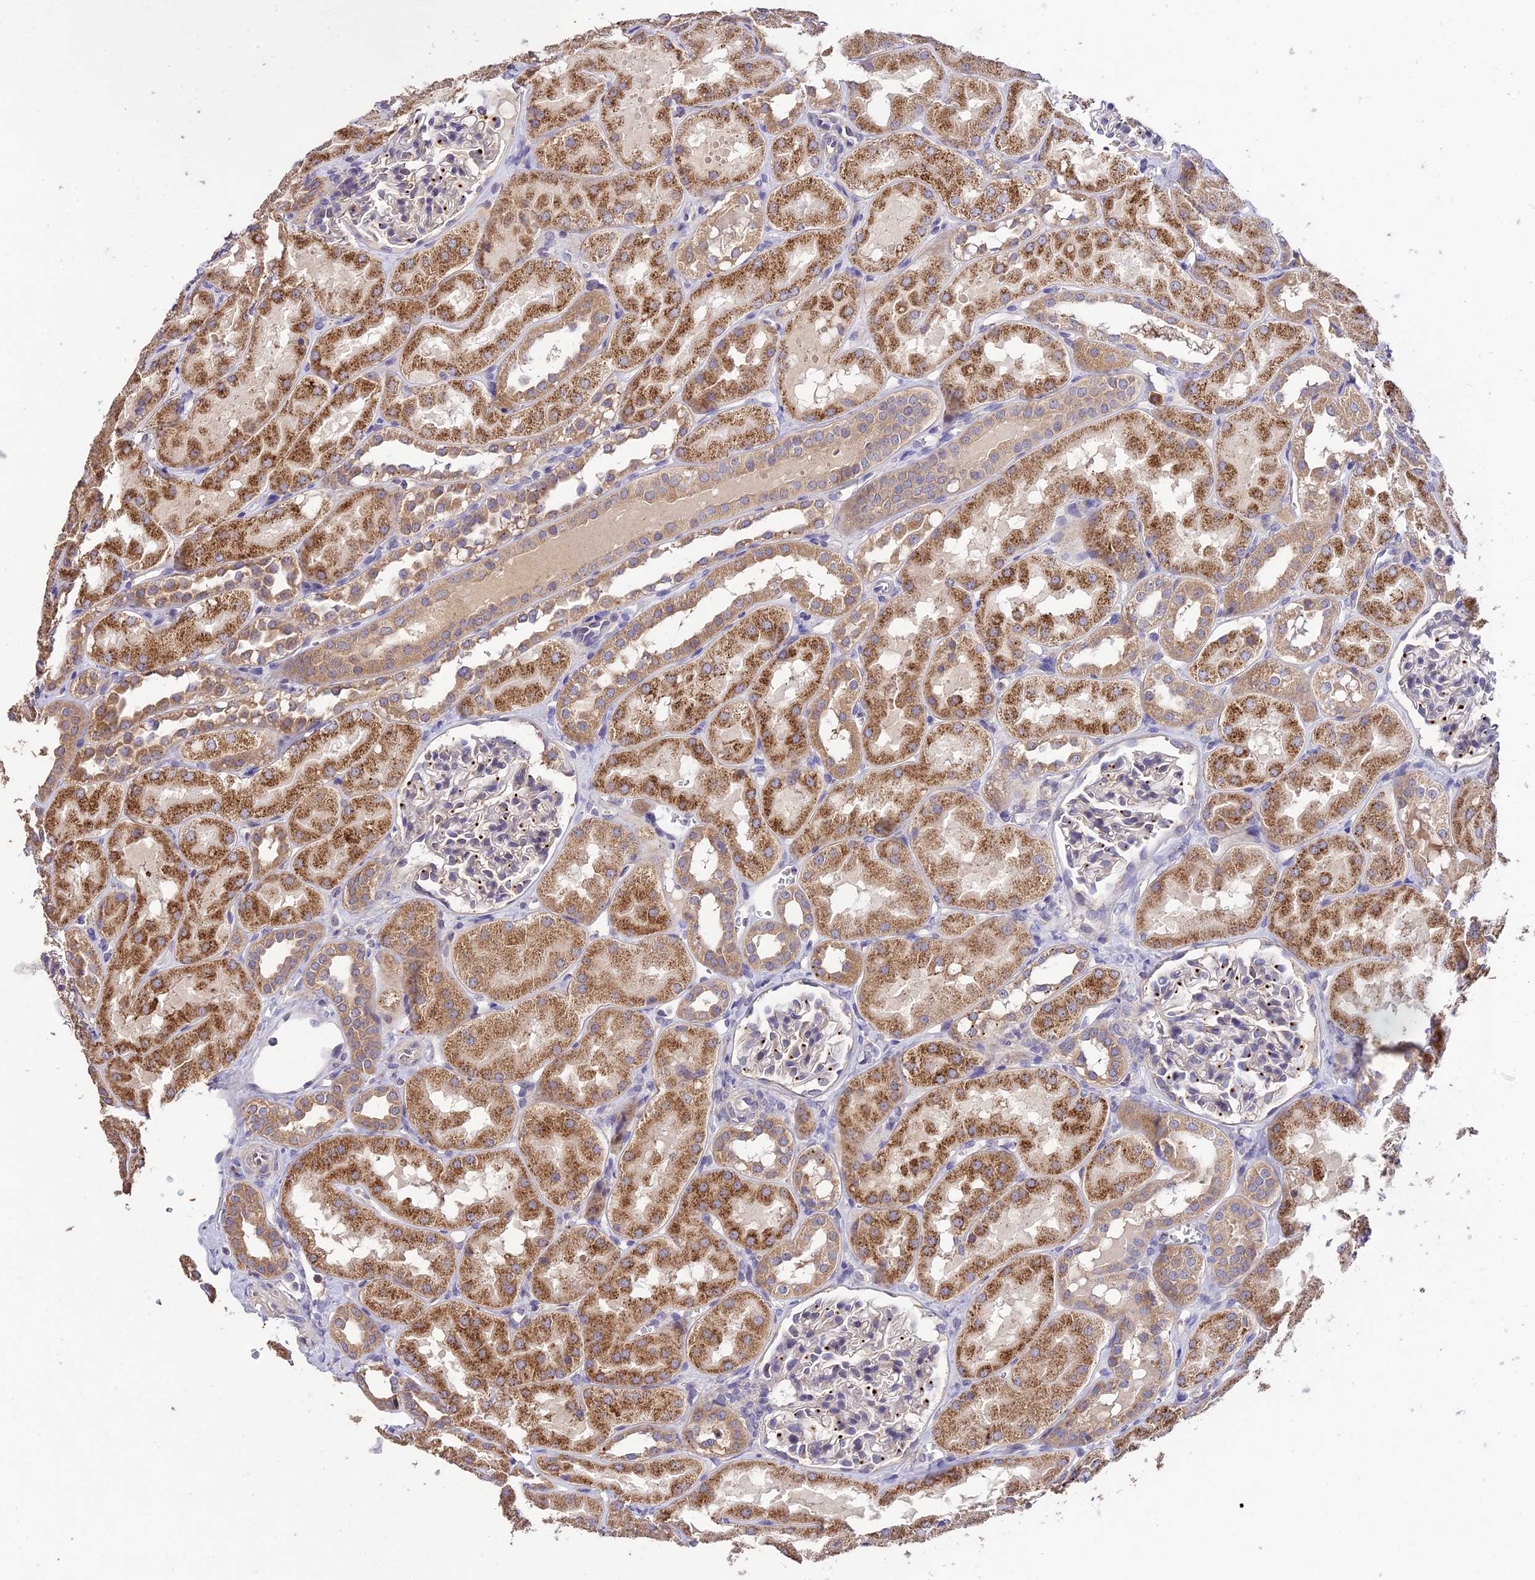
{"staining": {"intensity": "moderate", "quantity": "<25%", "location": "cytoplasmic/membranous"}, "tissue": "kidney", "cell_type": "Cells in glomeruli", "image_type": "normal", "snomed": [{"axis": "morphology", "description": "Normal tissue, NOS"}, {"axis": "topography", "description": "Kidney"}, {"axis": "topography", "description": "Urinary bladder"}], "caption": "This image demonstrates immunohistochemistry staining of normal human kidney, with low moderate cytoplasmic/membranous staining in about <25% of cells in glomeruli.", "gene": "SDHD", "patient": {"sex": "male", "age": 16}}